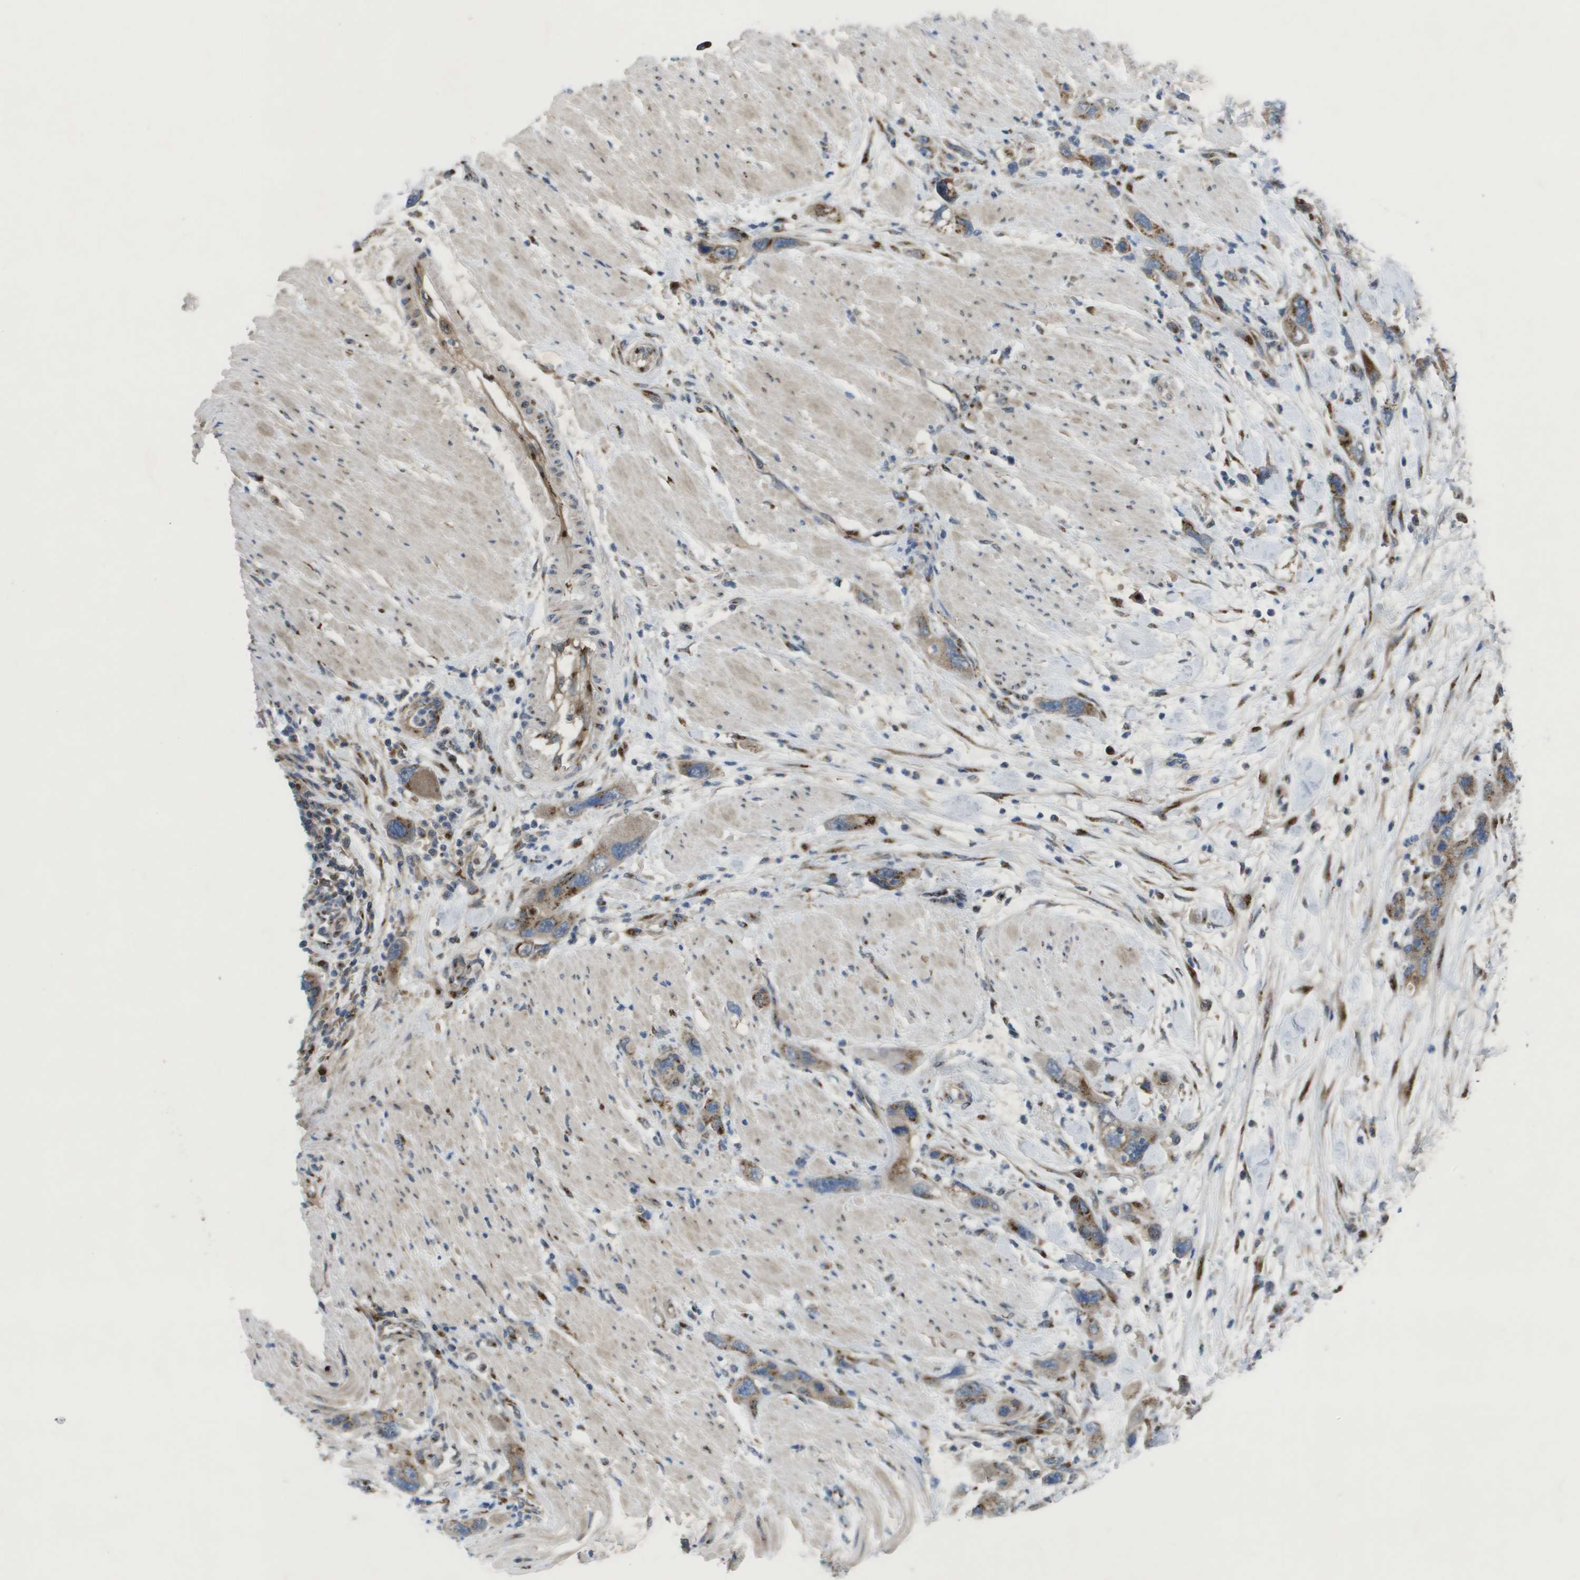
{"staining": {"intensity": "moderate", "quantity": ">75%", "location": "cytoplasmic/membranous"}, "tissue": "pancreatic cancer", "cell_type": "Tumor cells", "image_type": "cancer", "snomed": [{"axis": "morphology", "description": "Normal tissue, NOS"}, {"axis": "morphology", "description": "Adenocarcinoma, NOS"}, {"axis": "topography", "description": "Pancreas"}], "caption": "An immunohistochemistry micrograph of tumor tissue is shown. Protein staining in brown labels moderate cytoplasmic/membranous positivity in adenocarcinoma (pancreatic) within tumor cells.", "gene": "QSOX2", "patient": {"sex": "female", "age": 71}}